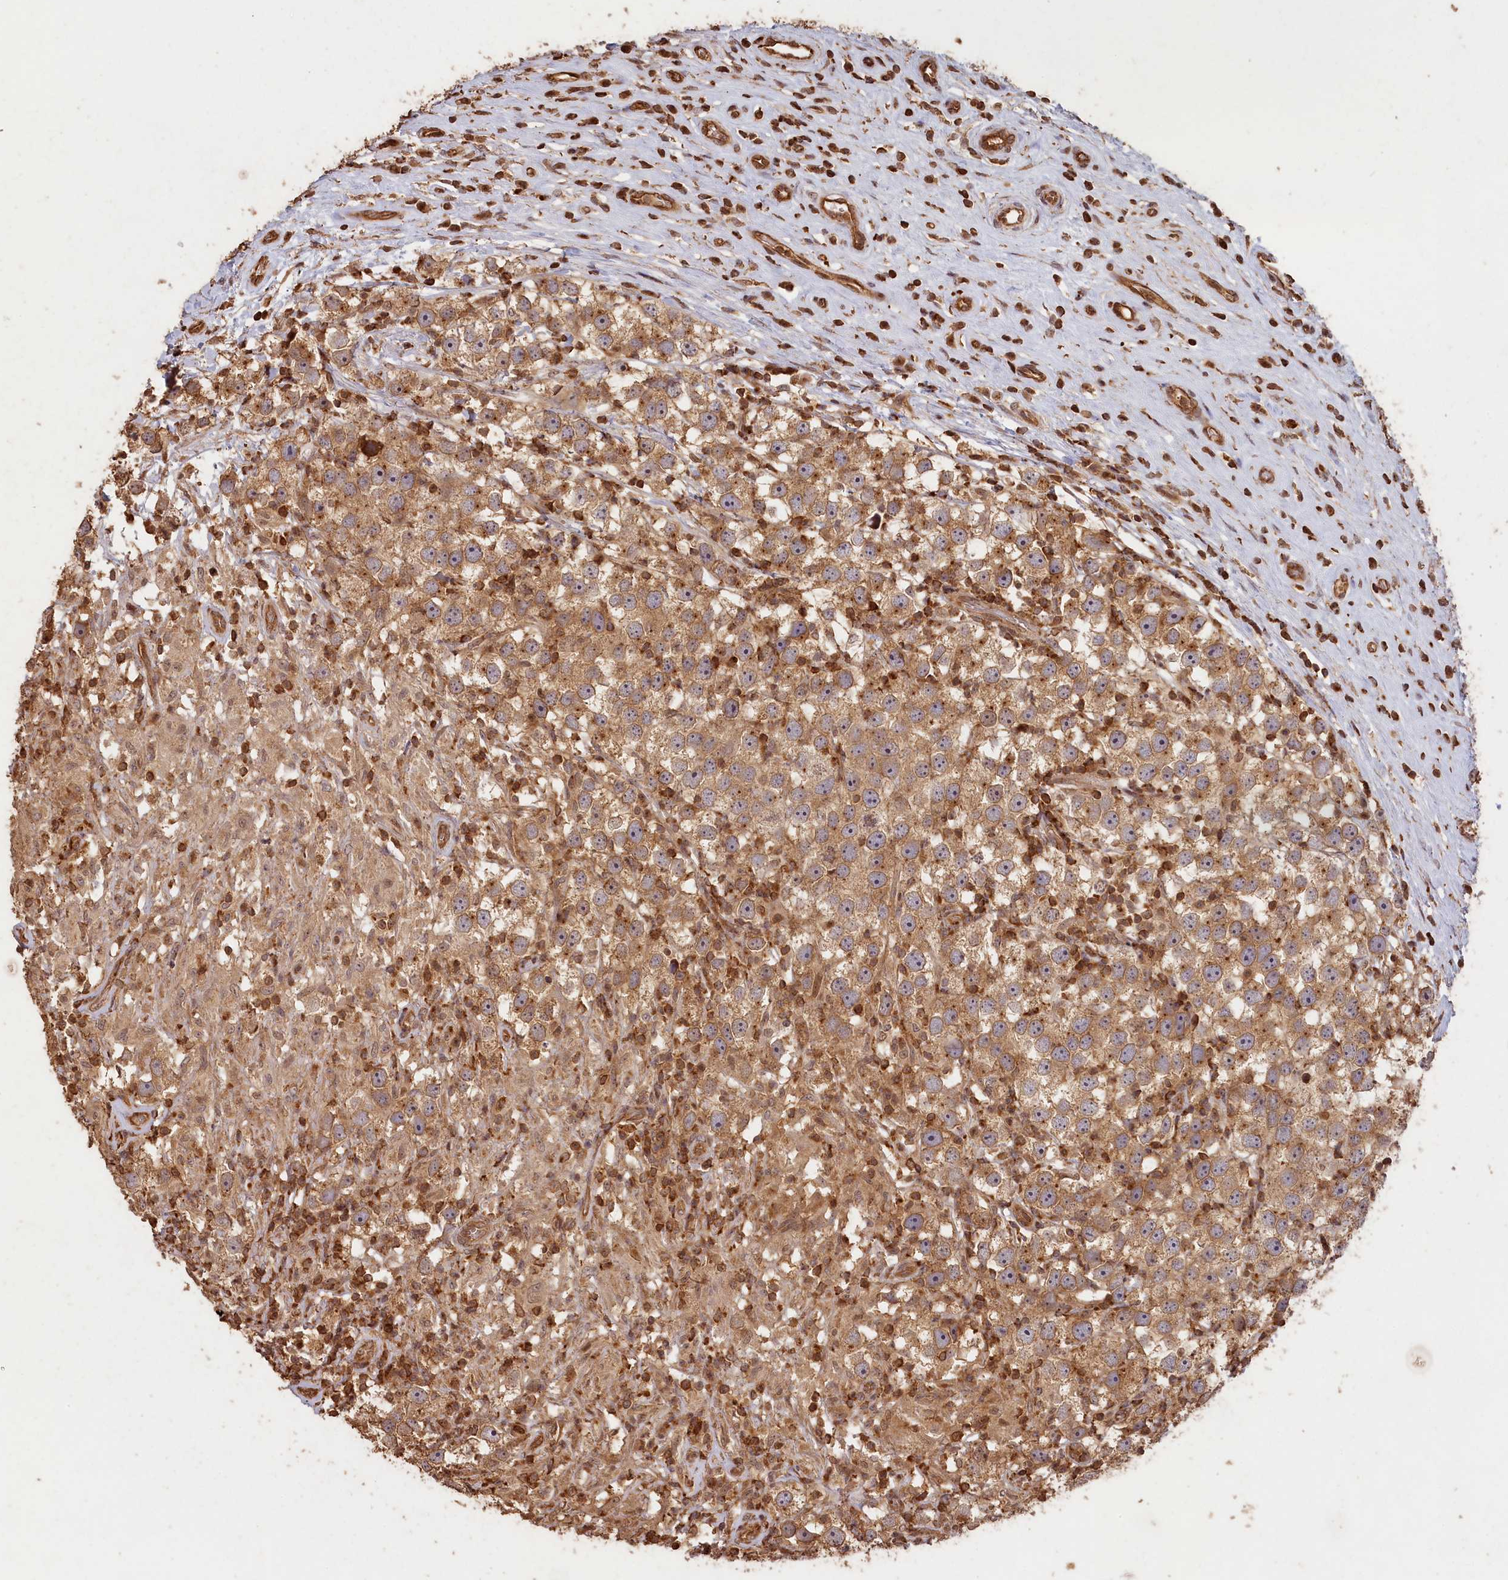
{"staining": {"intensity": "moderate", "quantity": ">75%", "location": "cytoplasmic/membranous"}, "tissue": "testis cancer", "cell_type": "Tumor cells", "image_type": "cancer", "snomed": [{"axis": "morphology", "description": "Seminoma, NOS"}, {"axis": "topography", "description": "Testis"}], "caption": "Protein expression analysis of testis cancer (seminoma) demonstrates moderate cytoplasmic/membranous expression in approximately >75% of tumor cells. The staining was performed using DAB (3,3'-diaminobenzidine), with brown indicating positive protein expression. Nuclei are stained blue with hematoxylin.", "gene": "MADD", "patient": {"sex": "male", "age": 49}}